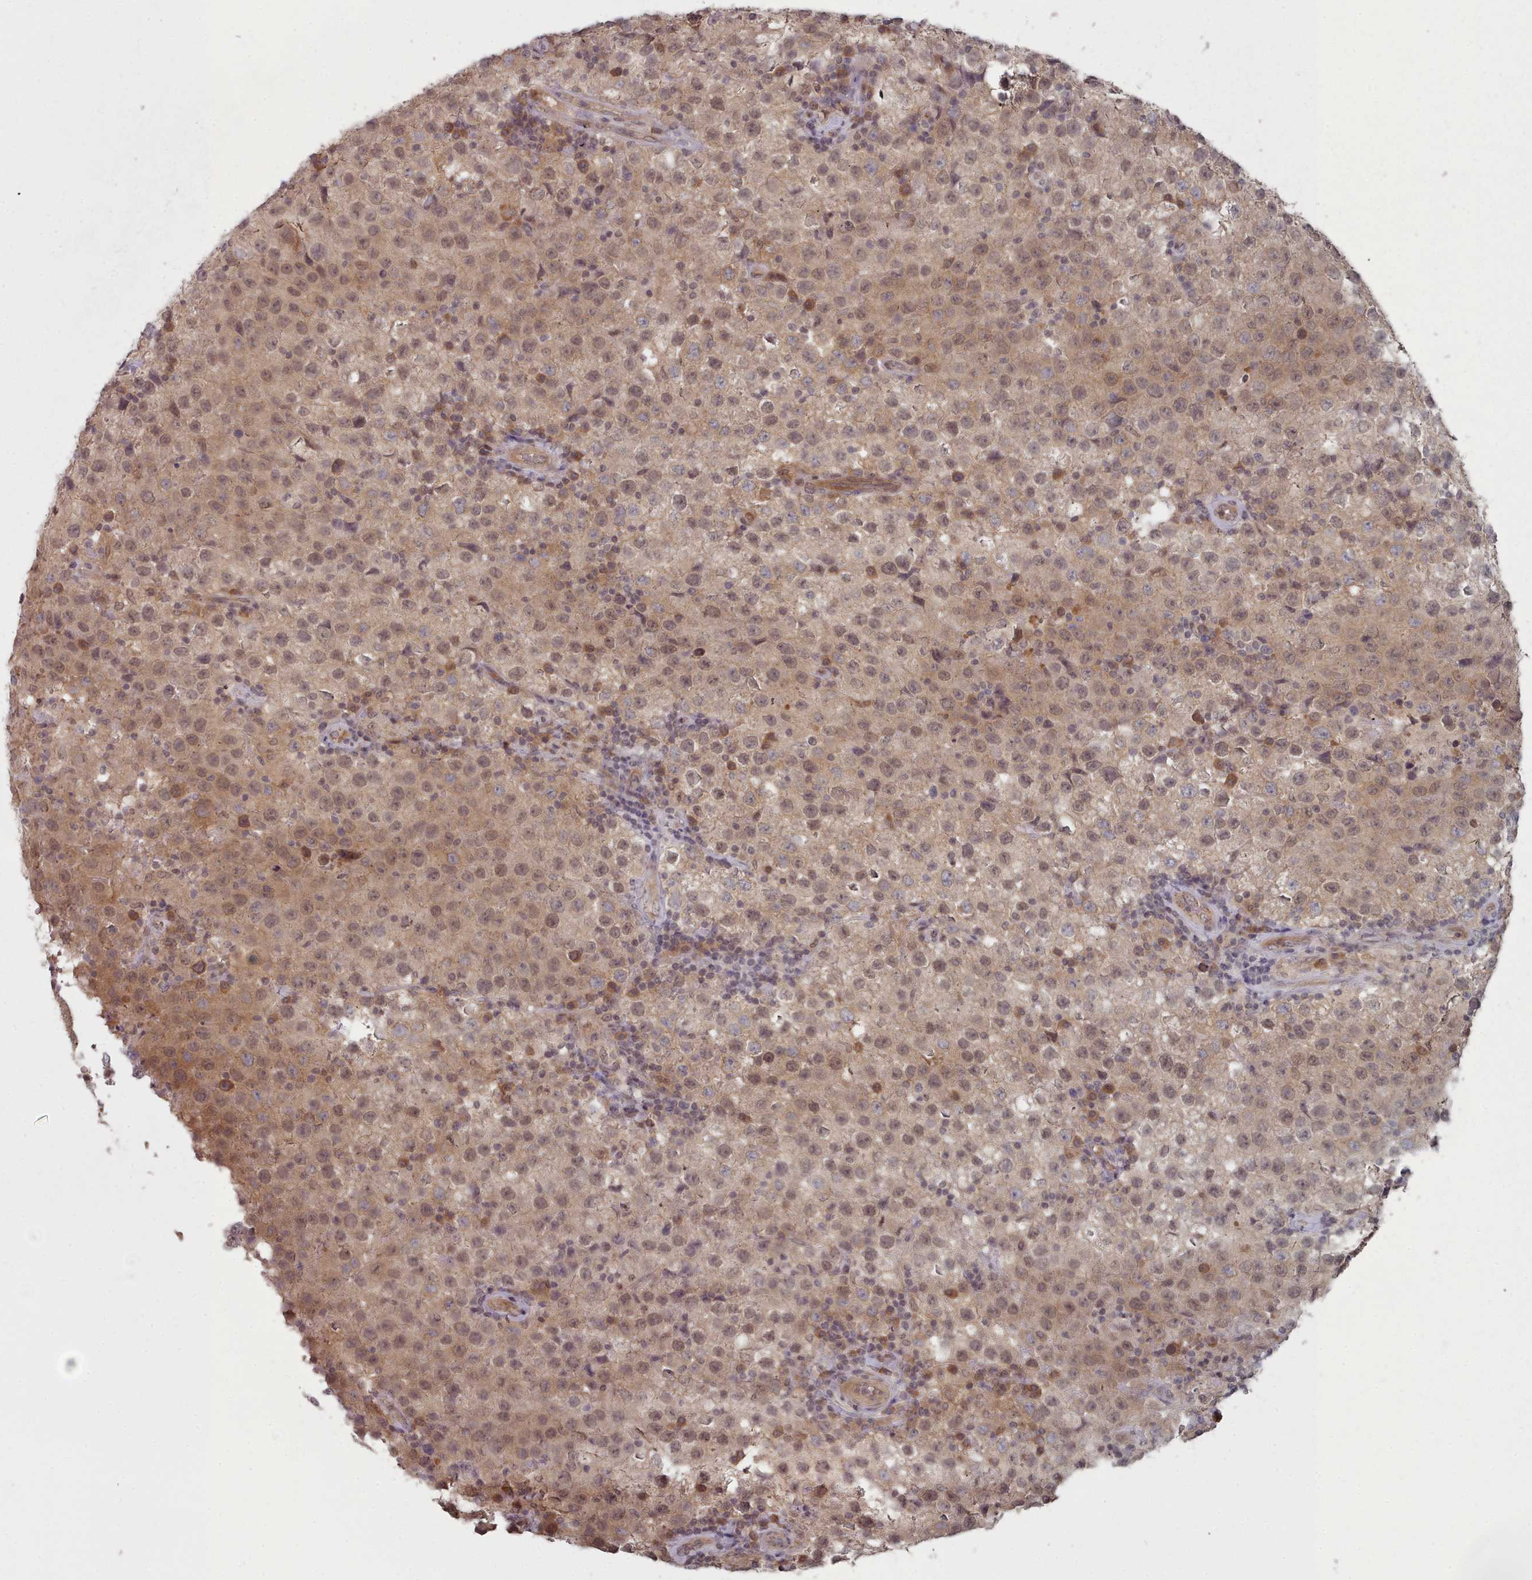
{"staining": {"intensity": "weak", "quantity": ">75%", "location": "cytoplasmic/membranous,nuclear"}, "tissue": "testis cancer", "cell_type": "Tumor cells", "image_type": "cancer", "snomed": [{"axis": "morphology", "description": "Seminoma, NOS"}, {"axis": "morphology", "description": "Carcinoma, Embryonal, NOS"}, {"axis": "topography", "description": "Testis"}], "caption": "Protein expression analysis of human embryonal carcinoma (testis) reveals weak cytoplasmic/membranous and nuclear staining in approximately >75% of tumor cells.", "gene": "HYAL3", "patient": {"sex": "male", "age": 41}}